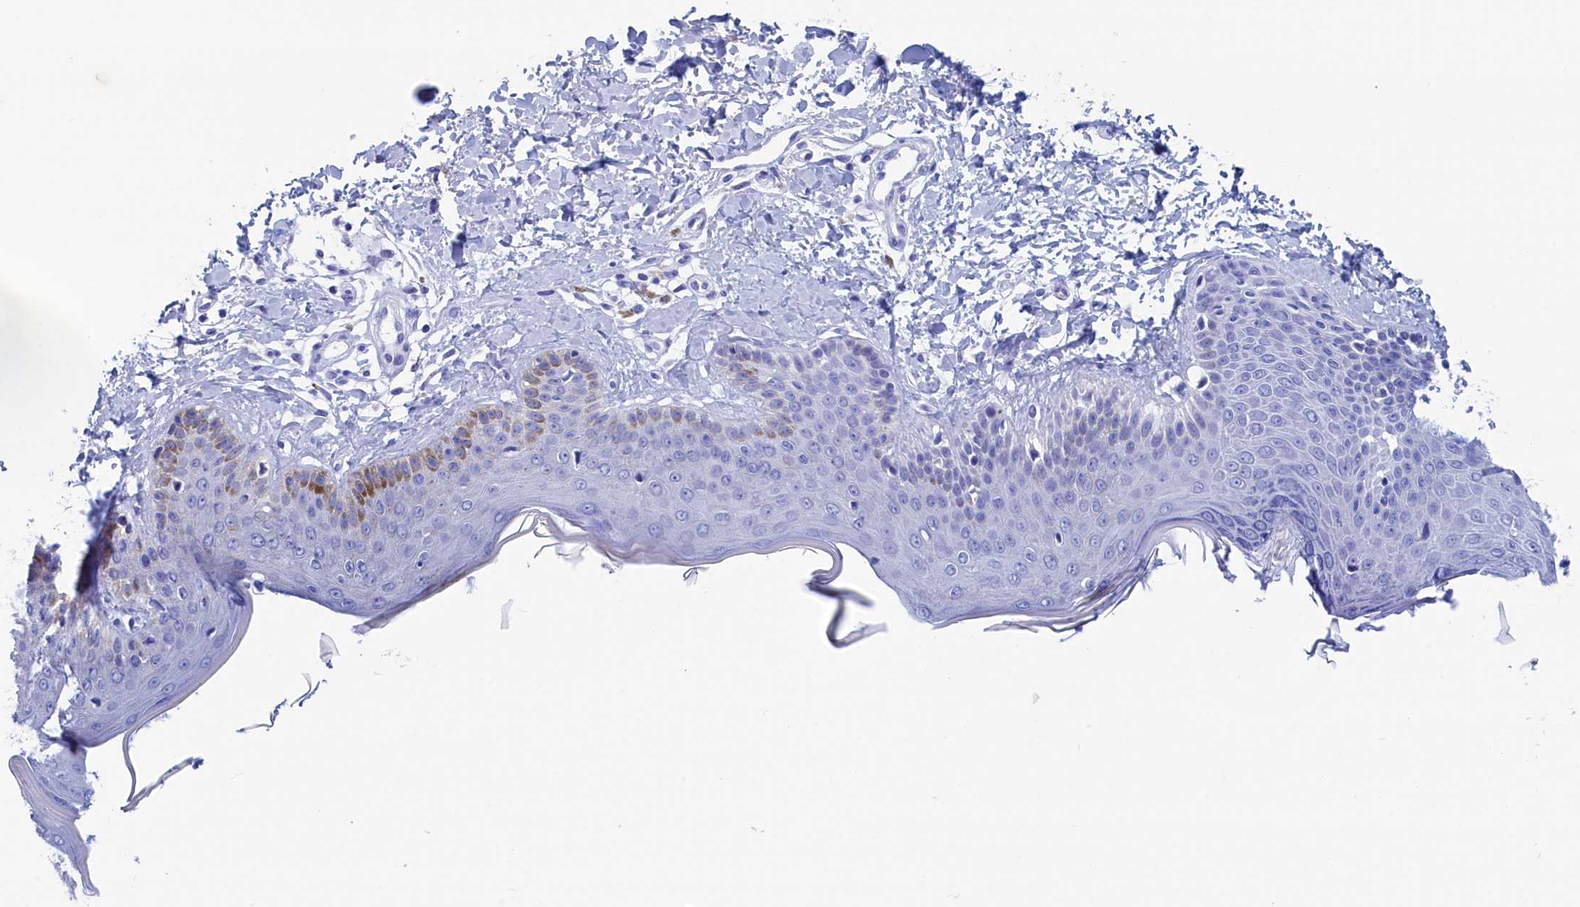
{"staining": {"intensity": "negative", "quantity": "none", "location": "none"}, "tissue": "skin", "cell_type": "Fibroblasts", "image_type": "normal", "snomed": [{"axis": "morphology", "description": "Normal tissue, NOS"}, {"axis": "topography", "description": "Skin"}], "caption": "Skin was stained to show a protein in brown. There is no significant expression in fibroblasts. The staining was performed using DAB (3,3'-diaminobenzidine) to visualize the protein expression in brown, while the nuclei were stained in blue with hematoxylin (Magnification: 20x).", "gene": "WDR83", "patient": {"sex": "male", "age": 52}}